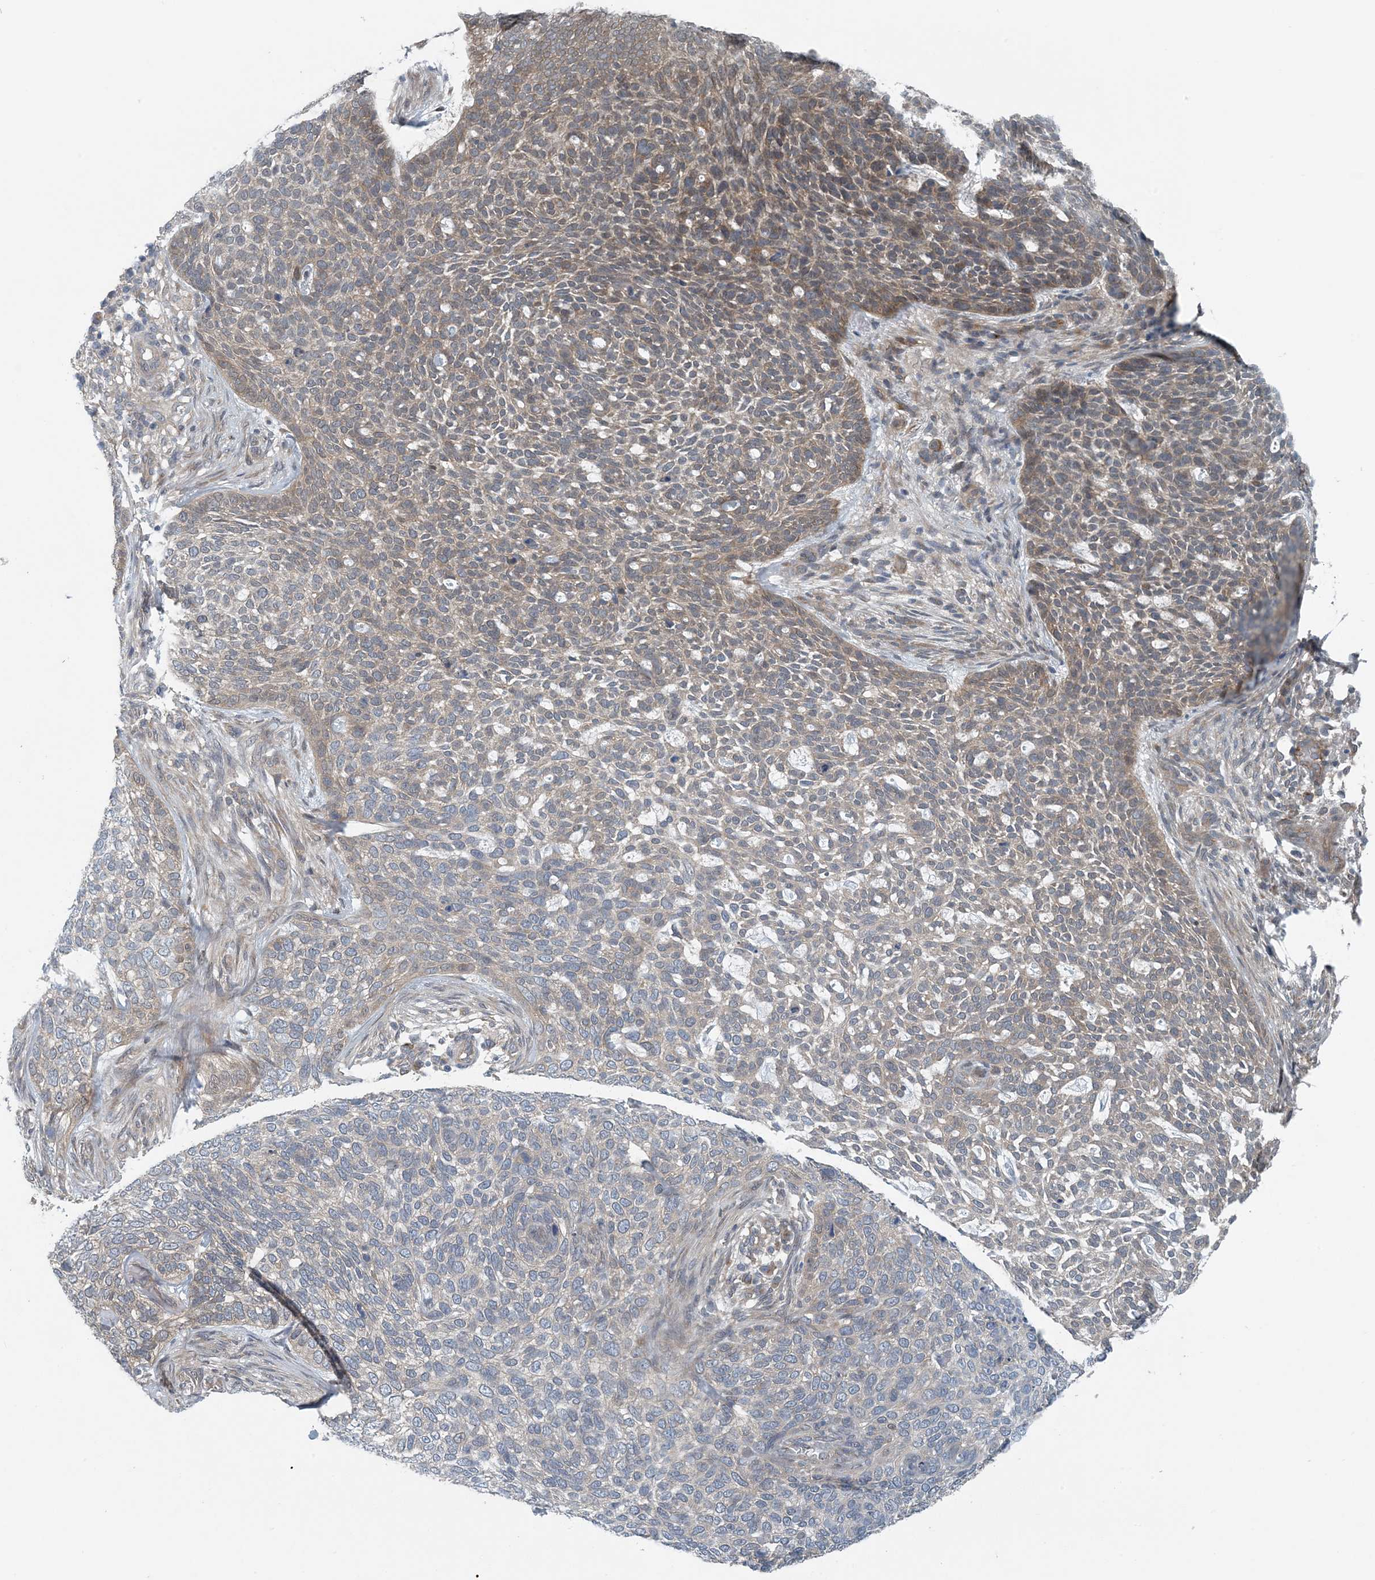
{"staining": {"intensity": "moderate", "quantity": "25%-75%", "location": "cytoplasmic/membranous"}, "tissue": "skin cancer", "cell_type": "Tumor cells", "image_type": "cancer", "snomed": [{"axis": "morphology", "description": "Basal cell carcinoma"}, {"axis": "topography", "description": "Skin"}], "caption": "An IHC histopathology image of neoplastic tissue is shown. Protein staining in brown highlights moderate cytoplasmic/membranous positivity in basal cell carcinoma (skin) within tumor cells.", "gene": "HIKESHI", "patient": {"sex": "female", "age": 64}}